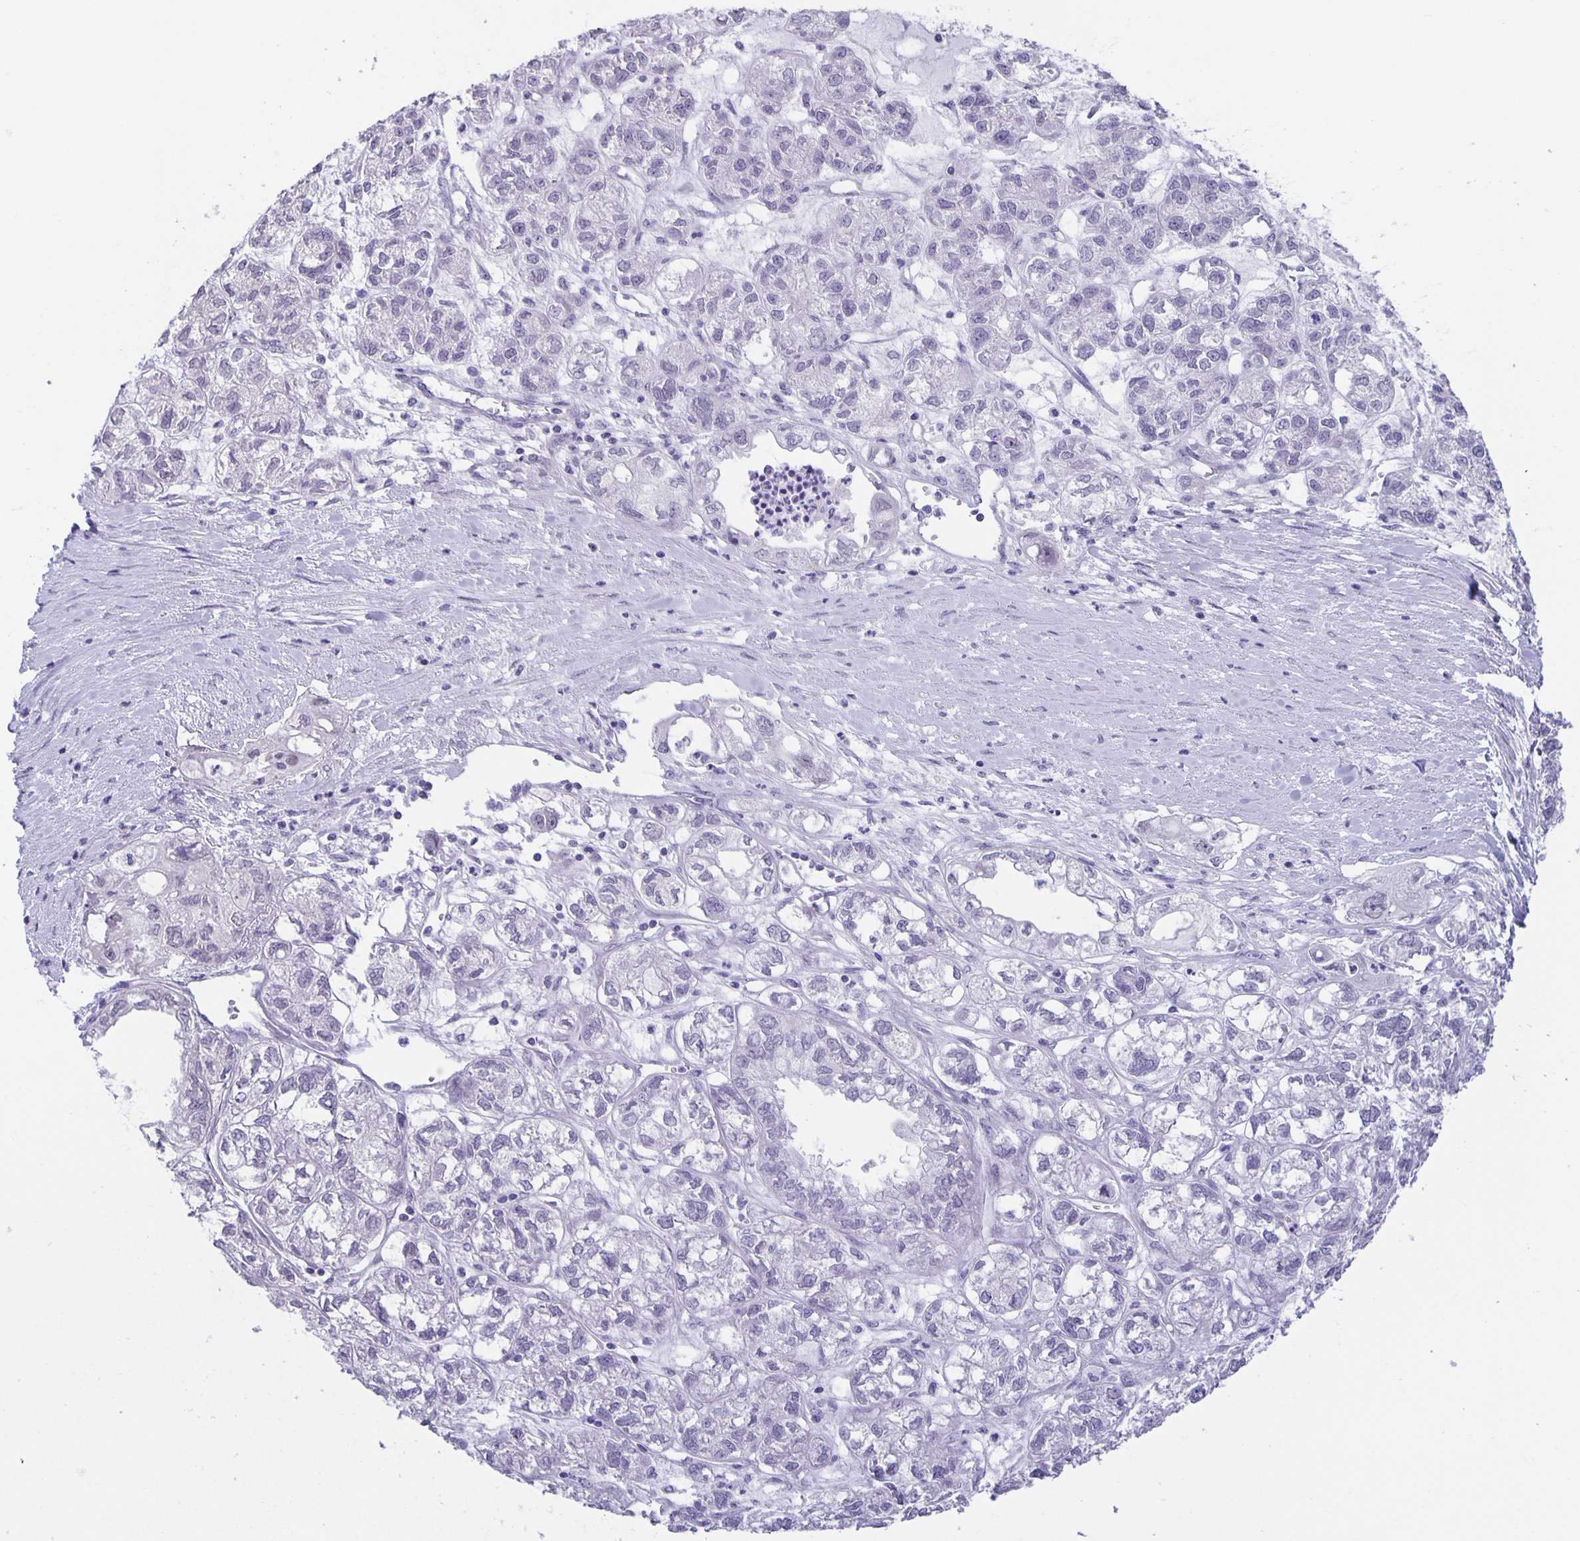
{"staining": {"intensity": "negative", "quantity": "none", "location": "none"}, "tissue": "ovarian cancer", "cell_type": "Tumor cells", "image_type": "cancer", "snomed": [{"axis": "morphology", "description": "Carcinoma, endometroid"}, {"axis": "topography", "description": "Ovary"}], "caption": "This is a micrograph of IHC staining of endometroid carcinoma (ovarian), which shows no staining in tumor cells. (DAB IHC, high magnification).", "gene": "PHRF1", "patient": {"sex": "female", "age": 64}}